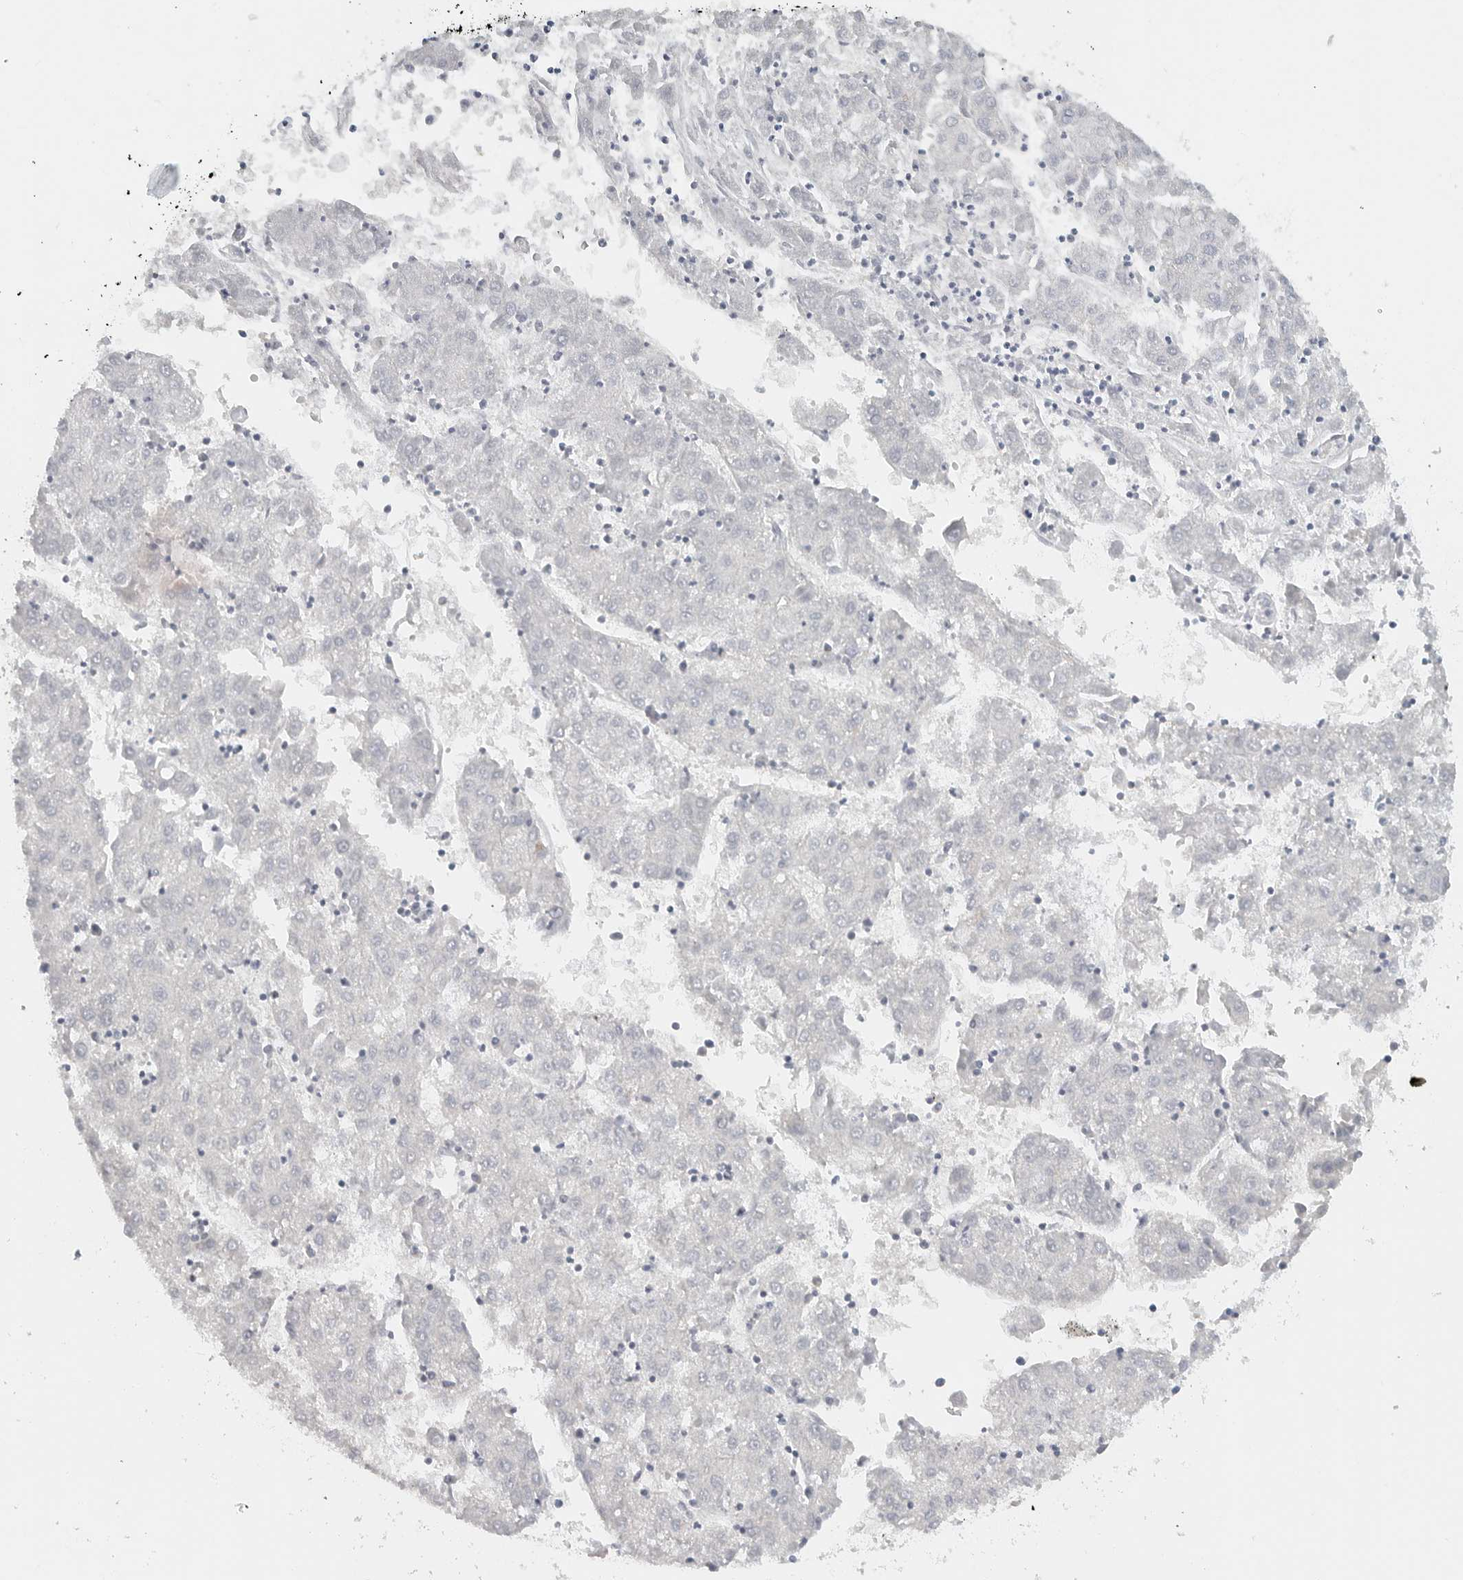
{"staining": {"intensity": "negative", "quantity": "none", "location": "none"}, "tissue": "liver cancer", "cell_type": "Tumor cells", "image_type": "cancer", "snomed": [{"axis": "morphology", "description": "Carcinoma, Hepatocellular, NOS"}, {"axis": "topography", "description": "Liver"}], "caption": "The IHC micrograph has no significant expression in tumor cells of liver hepatocellular carcinoma tissue.", "gene": "PAM", "patient": {"sex": "male", "age": 72}}